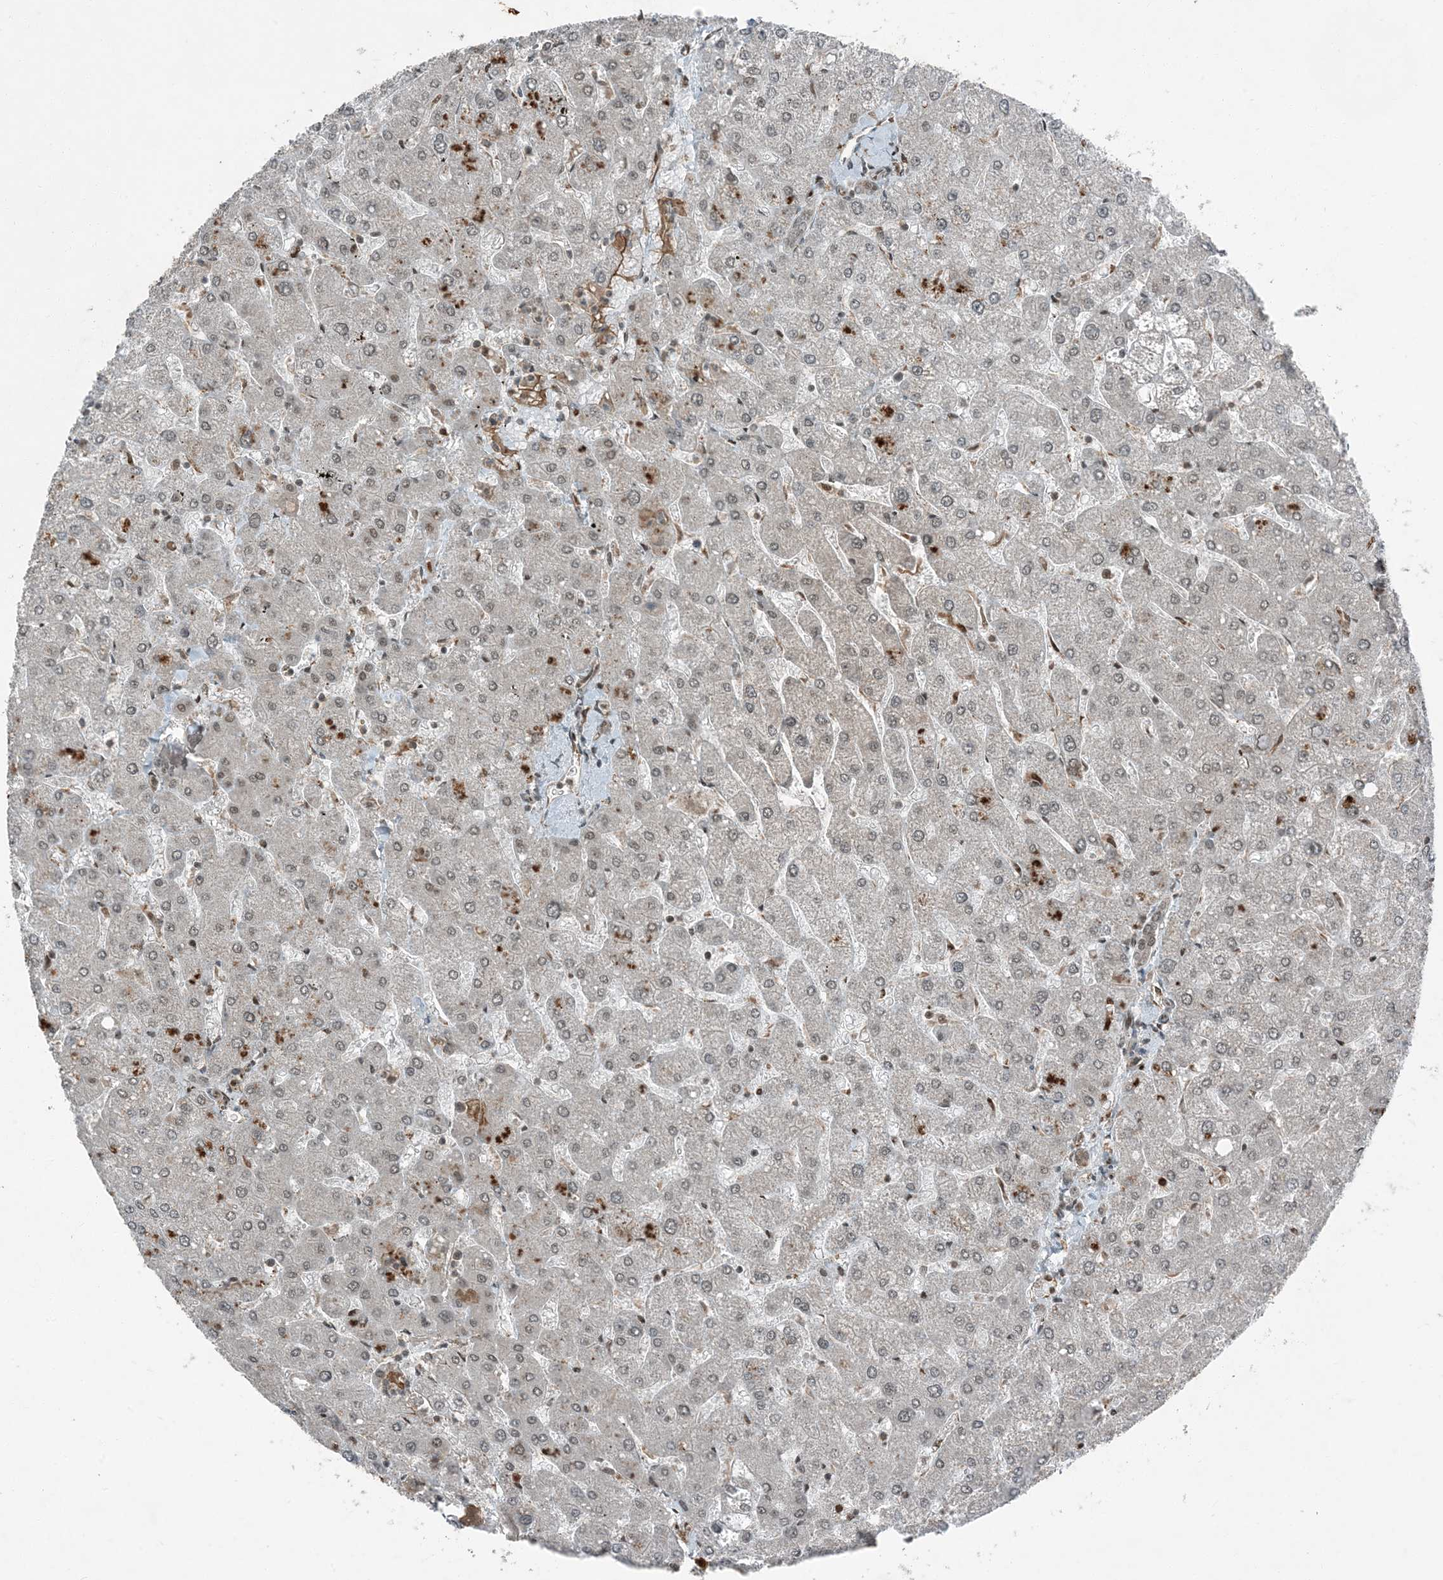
{"staining": {"intensity": "weak", "quantity": ">75%", "location": "nuclear"}, "tissue": "liver", "cell_type": "Cholangiocytes", "image_type": "normal", "snomed": [{"axis": "morphology", "description": "Normal tissue, NOS"}, {"axis": "topography", "description": "Liver"}], "caption": "A high-resolution histopathology image shows IHC staining of unremarkable liver, which demonstrates weak nuclear expression in approximately >75% of cholangiocytes. Immunohistochemistry (ihc) stains the protein in brown and the nuclei are stained blue.", "gene": "TRAPPC12", "patient": {"sex": "male", "age": 55}}